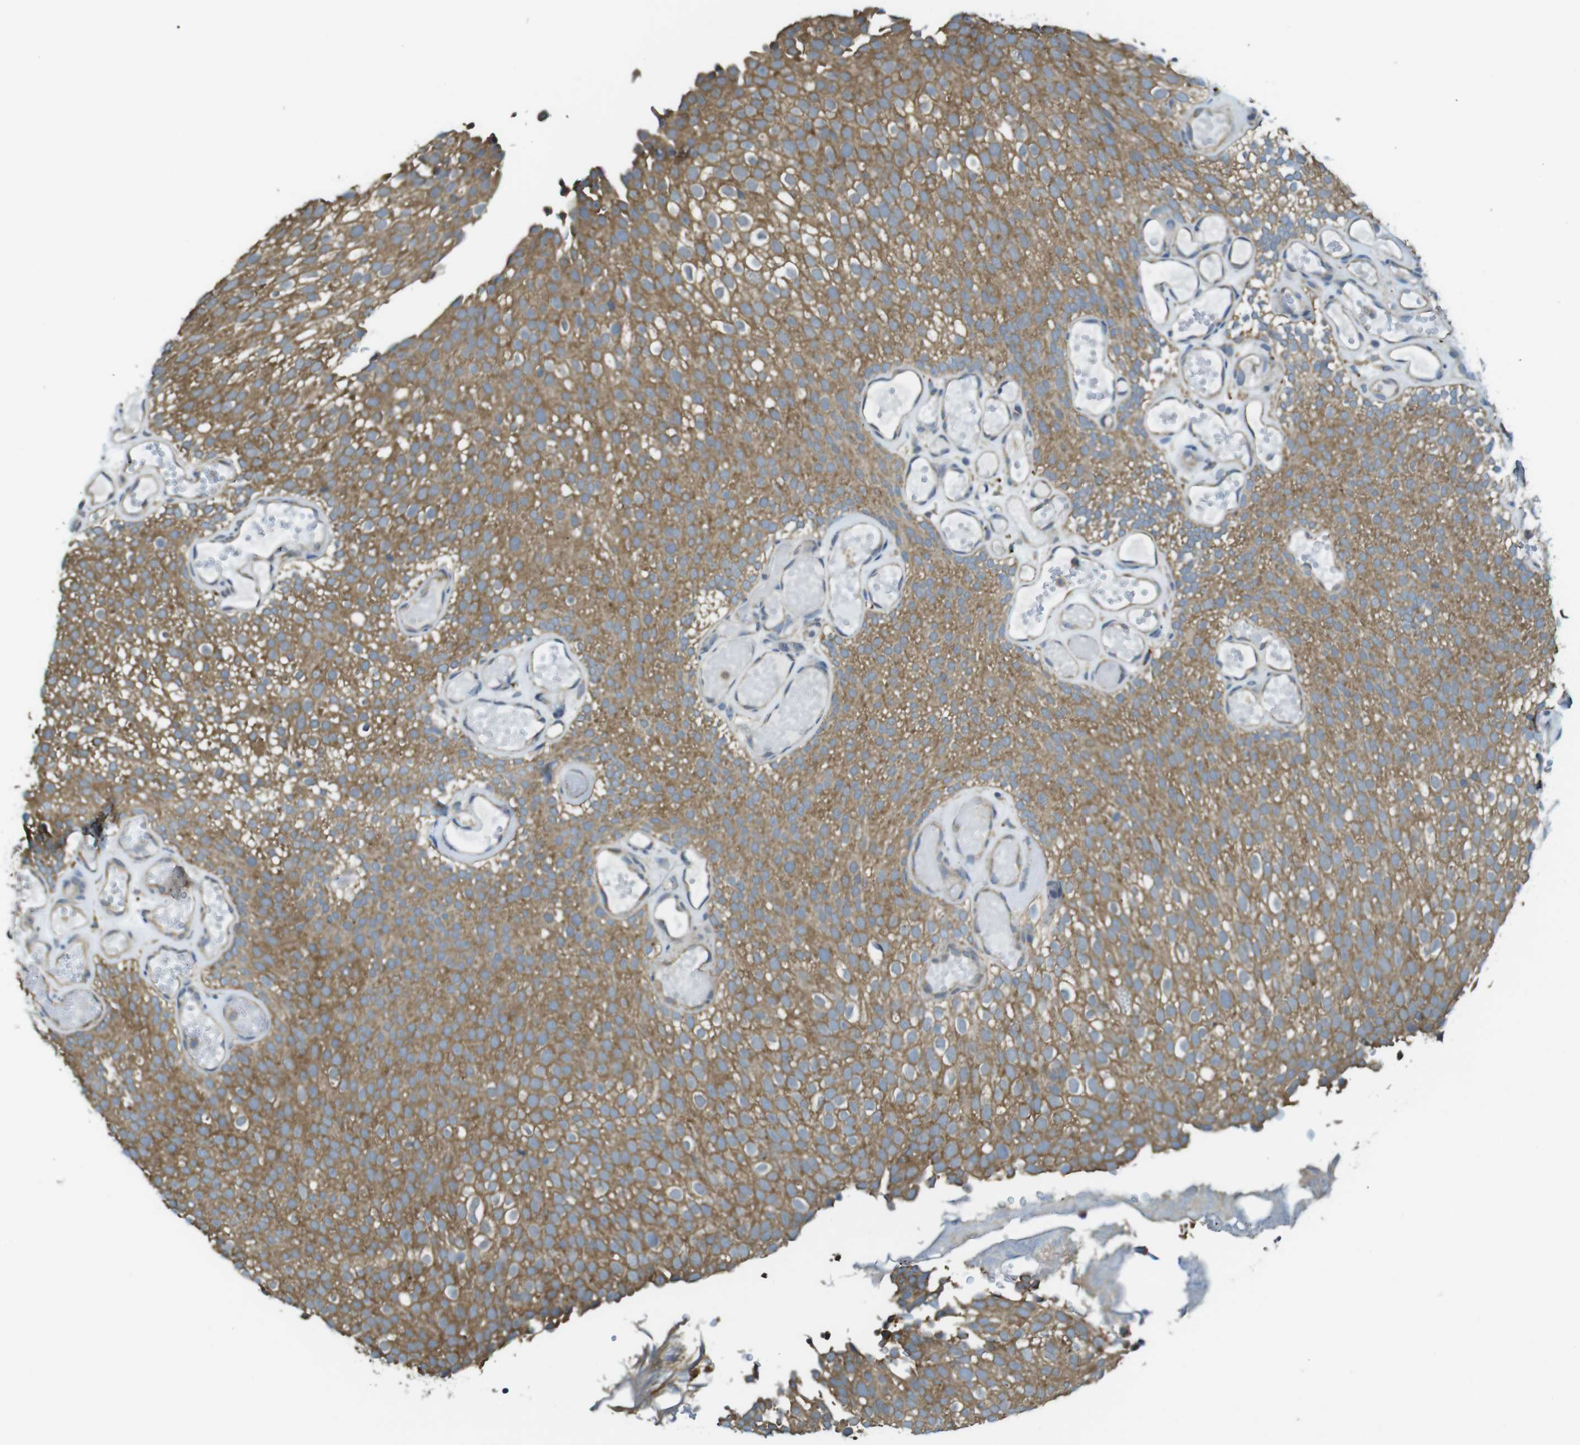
{"staining": {"intensity": "moderate", "quantity": ">75%", "location": "cytoplasmic/membranous"}, "tissue": "urothelial cancer", "cell_type": "Tumor cells", "image_type": "cancer", "snomed": [{"axis": "morphology", "description": "Urothelial carcinoma, Low grade"}, {"axis": "topography", "description": "Urinary bladder"}], "caption": "A high-resolution photomicrograph shows immunohistochemistry staining of low-grade urothelial carcinoma, which shows moderate cytoplasmic/membranous expression in about >75% of tumor cells.", "gene": "BRI3BP", "patient": {"sex": "male", "age": 78}}